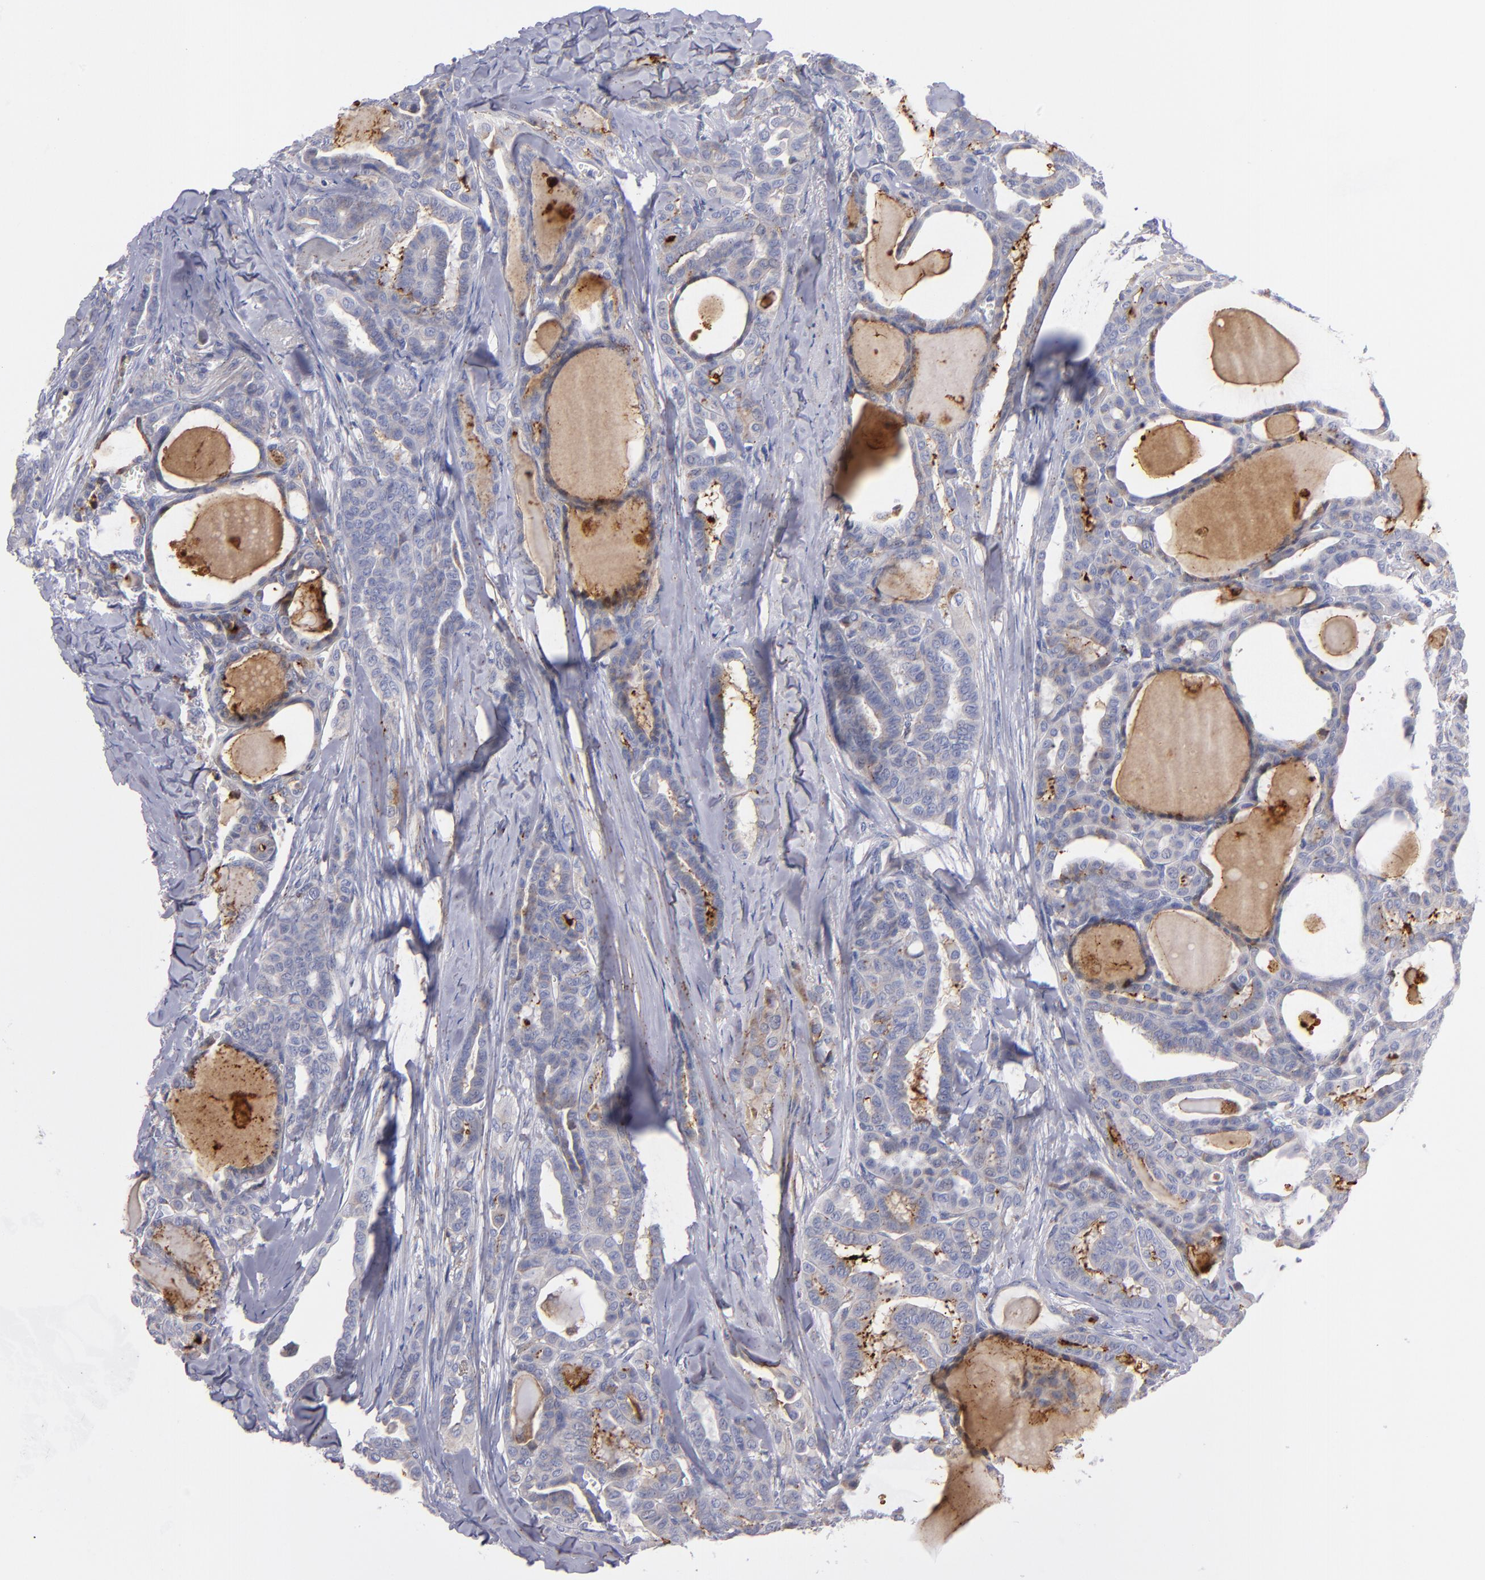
{"staining": {"intensity": "weak", "quantity": "25%-75%", "location": "cytoplasmic/membranous"}, "tissue": "thyroid cancer", "cell_type": "Tumor cells", "image_type": "cancer", "snomed": [{"axis": "morphology", "description": "Carcinoma, NOS"}, {"axis": "topography", "description": "Thyroid gland"}], "caption": "The histopathology image displays staining of thyroid cancer (carcinoma), revealing weak cytoplasmic/membranous protein staining (brown color) within tumor cells.", "gene": "MFGE8", "patient": {"sex": "female", "age": 91}}